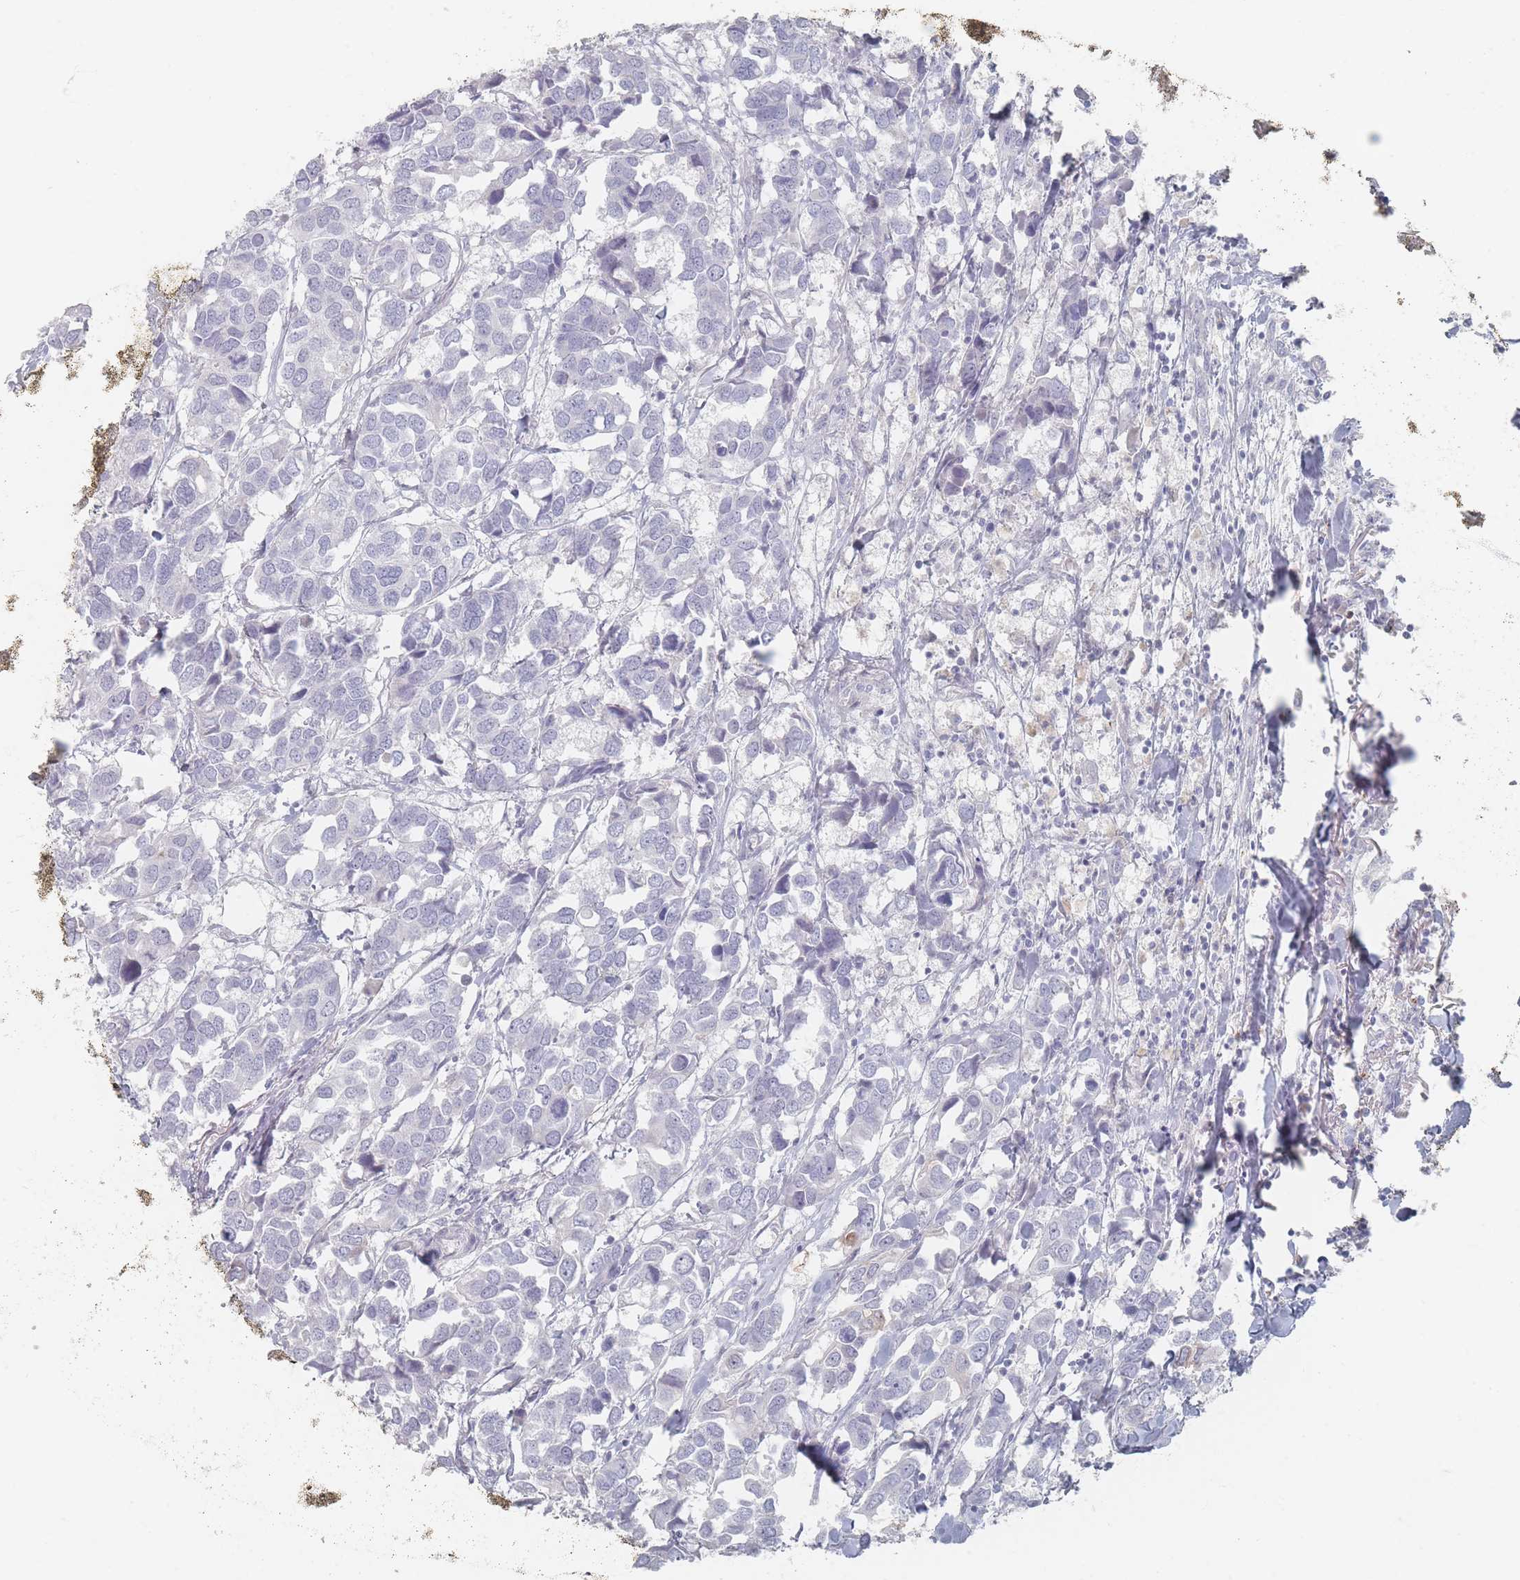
{"staining": {"intensity": "negative", "quantity": "none", "location": "none"}, "tissue": "breast cancer", "cell_type": "Tumor cells", "image_type": "cancer", "snomed": [{"axis": "morphology", "description": "Duct carcinoma"}, {"axis": "topography", "description": "Breast"}], "caption": "Immunohistochemistry of breast invasive ductal carcinoma displays no positivity in tumor cells.", "gene": "CD37", "patient": {"sex": "female", "age": 83}}